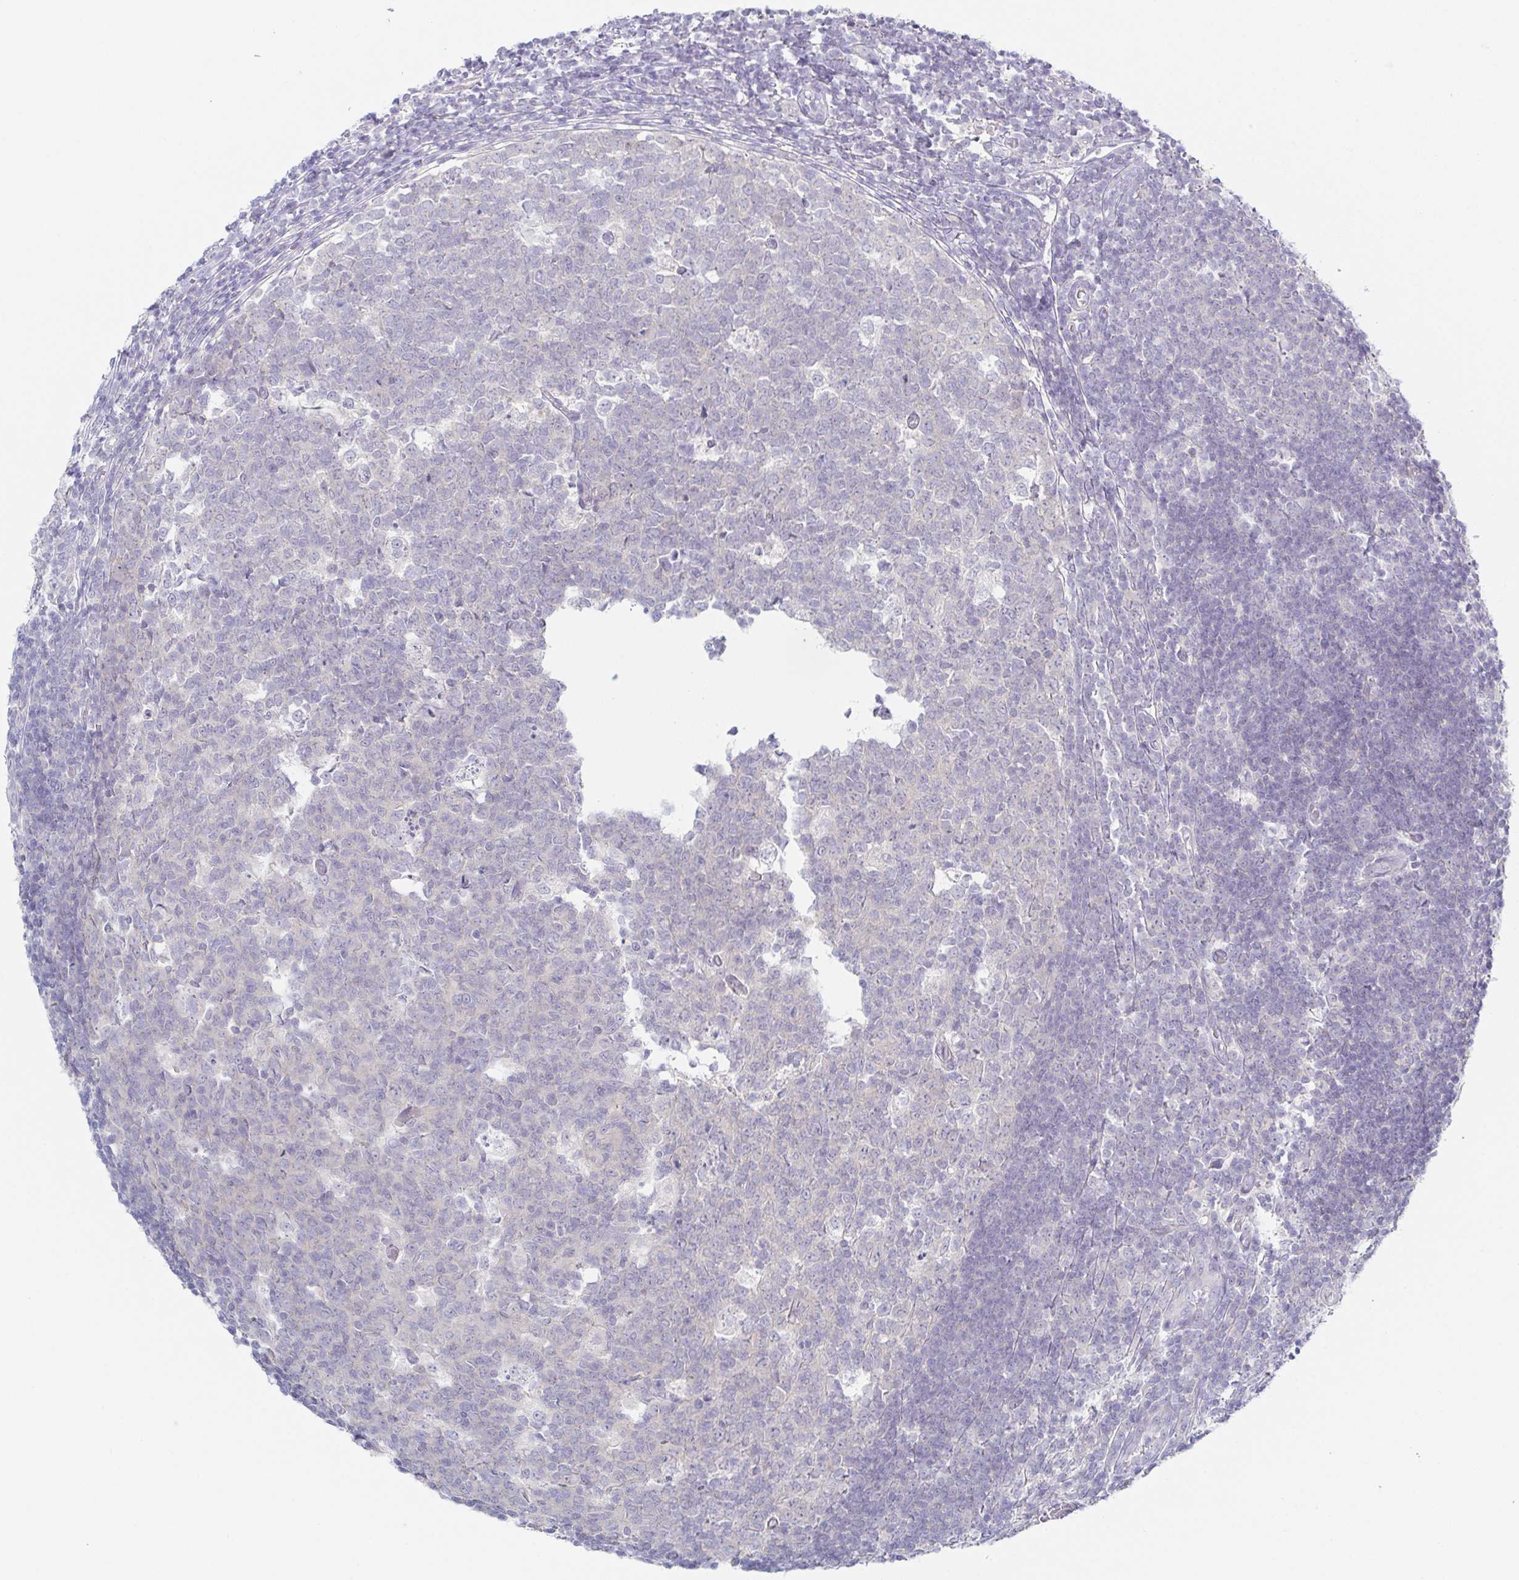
{"staining": {"intensity": "weak", "quantity": ">75%", "location": "cytoplasmic/membranous"}, "tissue": "appendix", "cell_type": "Glandular cells", "image_type": "normal", "snomed": [{"axis": "morphology", "description": "Normal tissue, NOS"}, {"axis": "topography", "description": "Appendix"}], "caption": "Glandular cells display low levels of weak cytoplasmic/membranous expression in approximately >75% of cells in unremarkable appendix. The staining was performed using DAB (3,3'-diaminobenzidine), with brown indicating positive protein expression. Nuclei are stained blue with hematoxylin.", "gene": "HTR2A", "patient": {"sex": "male", "age": 18}}